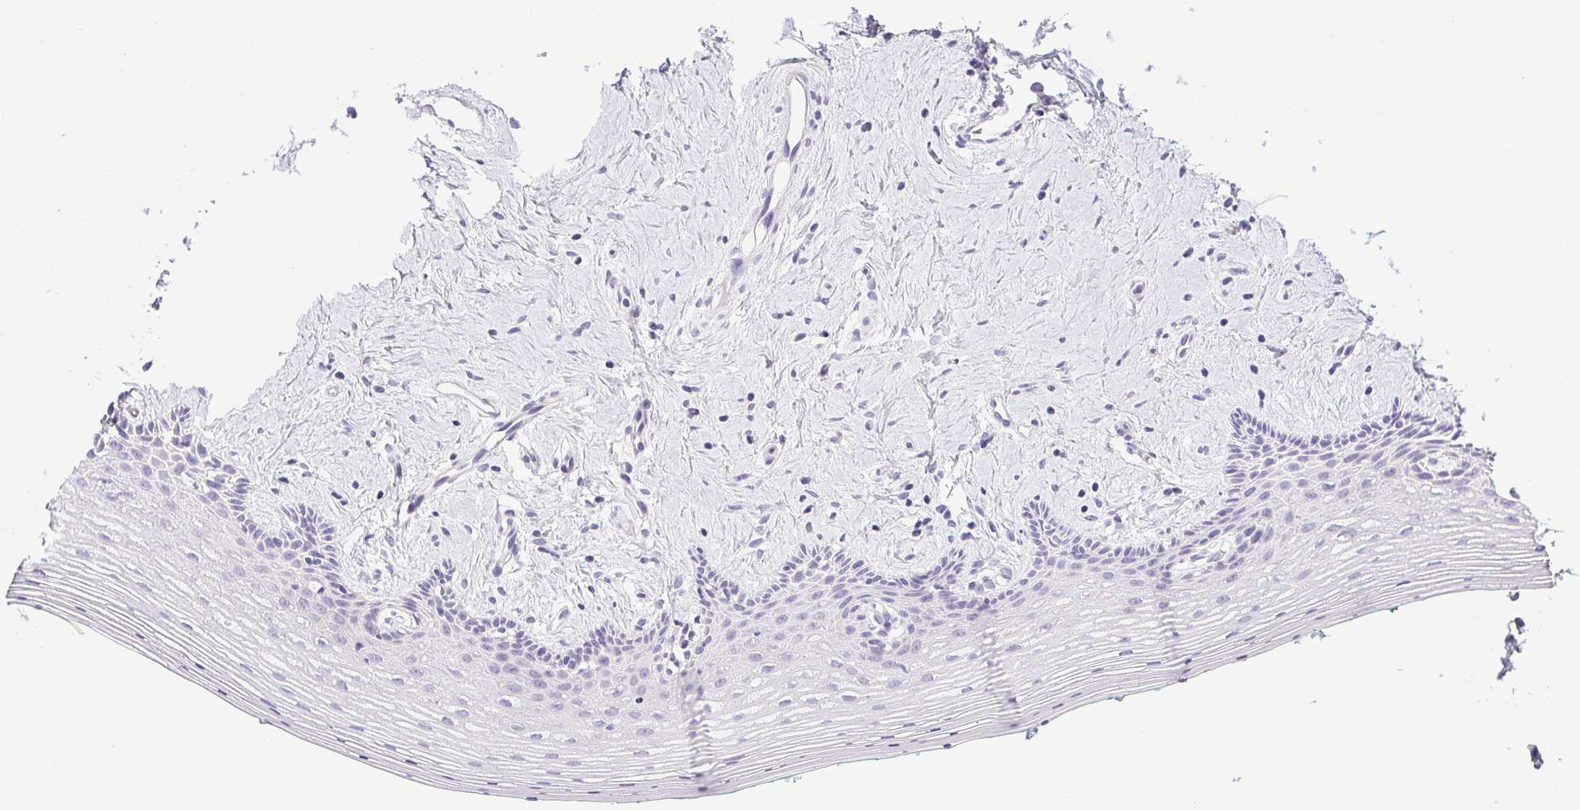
{"staining": {"intensity": "negative", "quantity": "none", "location": "none"}, "tissue": "vagina", "cell_type": "Squamous epithelial cells", "image_type": "normal", "snomed": [{"axis": "morphology", "description": "Normal tissue, NOS"}, {"axis": "topography", "description": "Vagina"}], "caption": "Squamous epithelial cells are negative for protein expression in normal human vagina. (IHC, brightfield microscopy, high magnification).", "gene": "PAPPA2", "patient": {"sex": "female", "age": 42}}